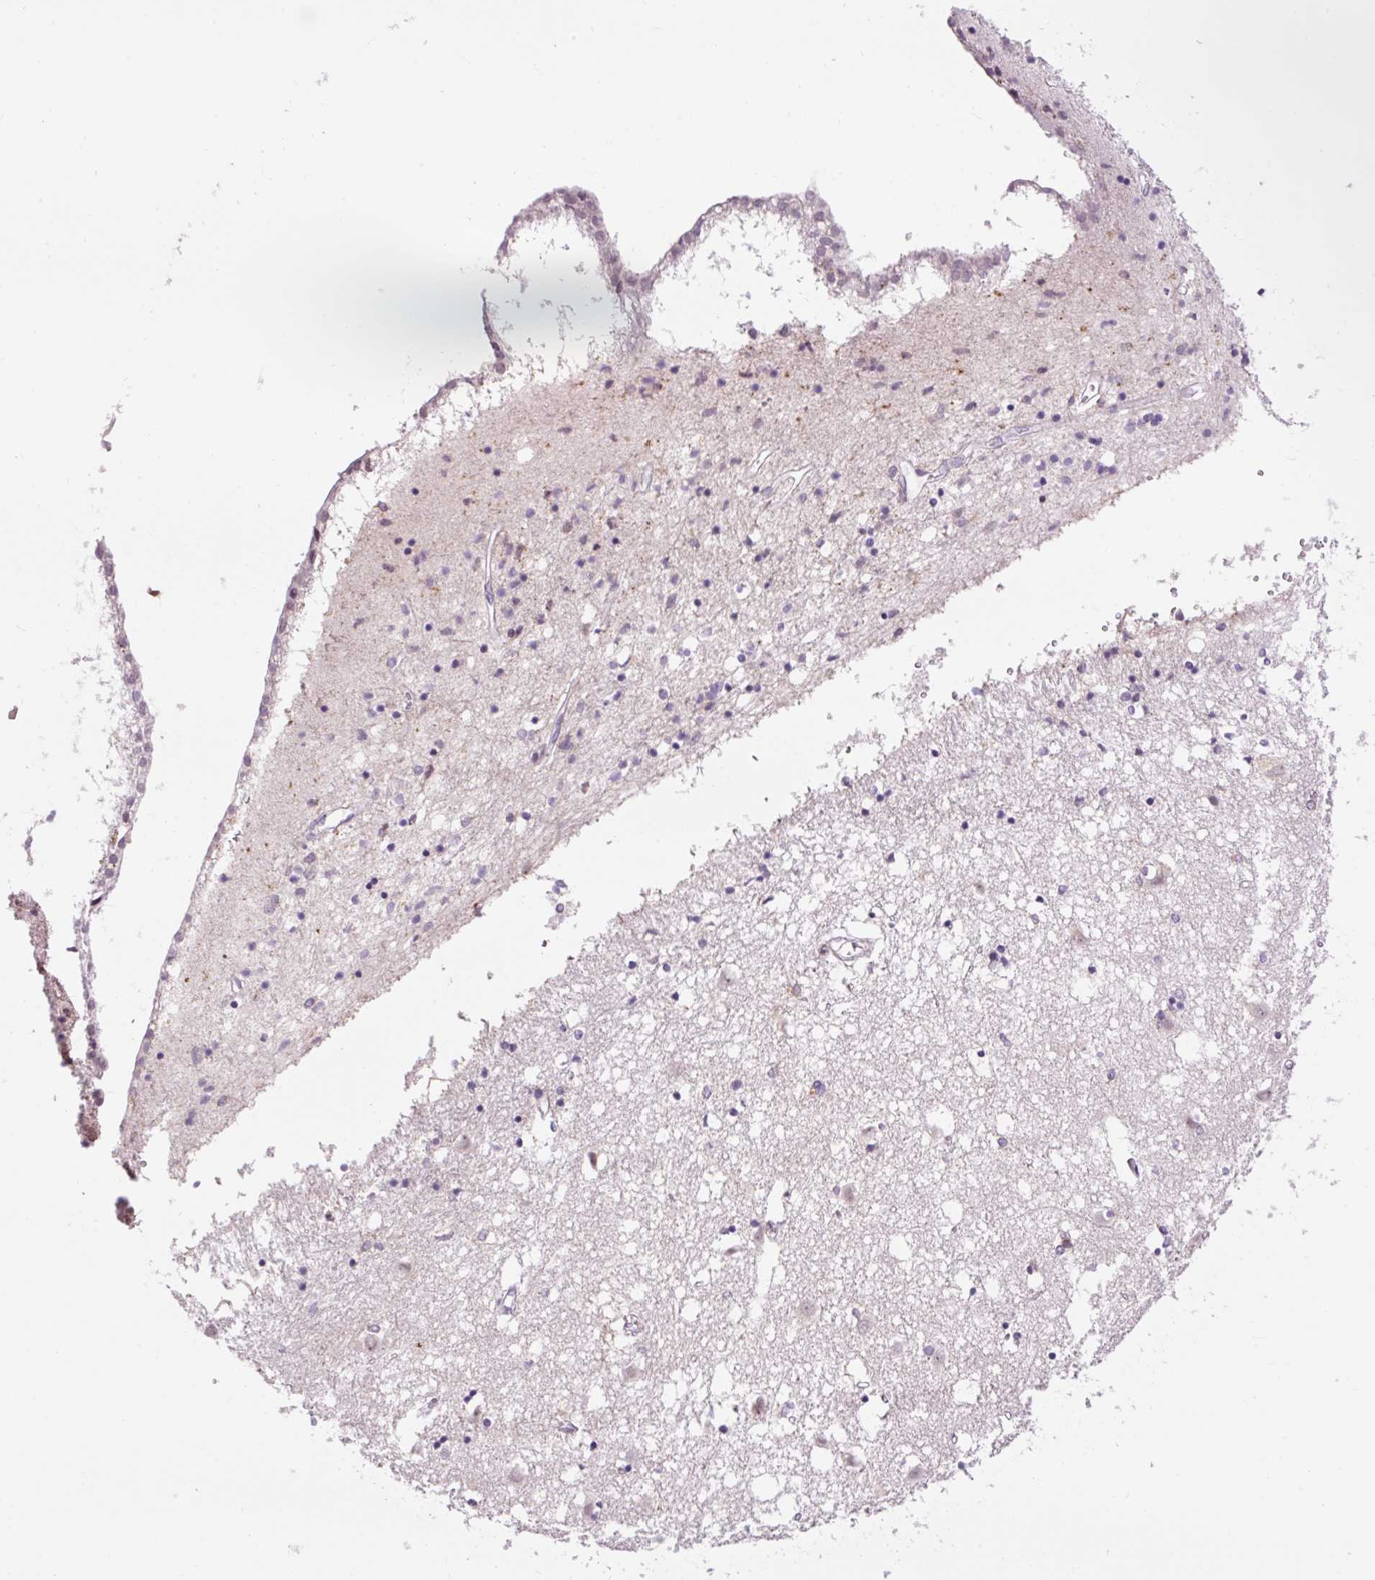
{"staining": {"intensity": "negative", "quantity": "none", "location": "none"}, "tissue": "caudate", "cell_type": "Glial cells", "image_type": "normal", "snomed": [{"axis": "morphology", "description": "Normal tissue, NOS"}, {"axis": "topography", "description": "Lateral ventricle wall"}], "caption": "A high-resolution micrograph shows immunohistochemistry (IHC) staining of unremarkable caudate, which displays no significant expression in glial cells. Brightfield microscopy of immunohistochemistry stained with DAB (brown) and hematoxylin (blue), captured at high magnification.", "gene": "CARD11", "patient": {"sex": "male", "age": 70}}